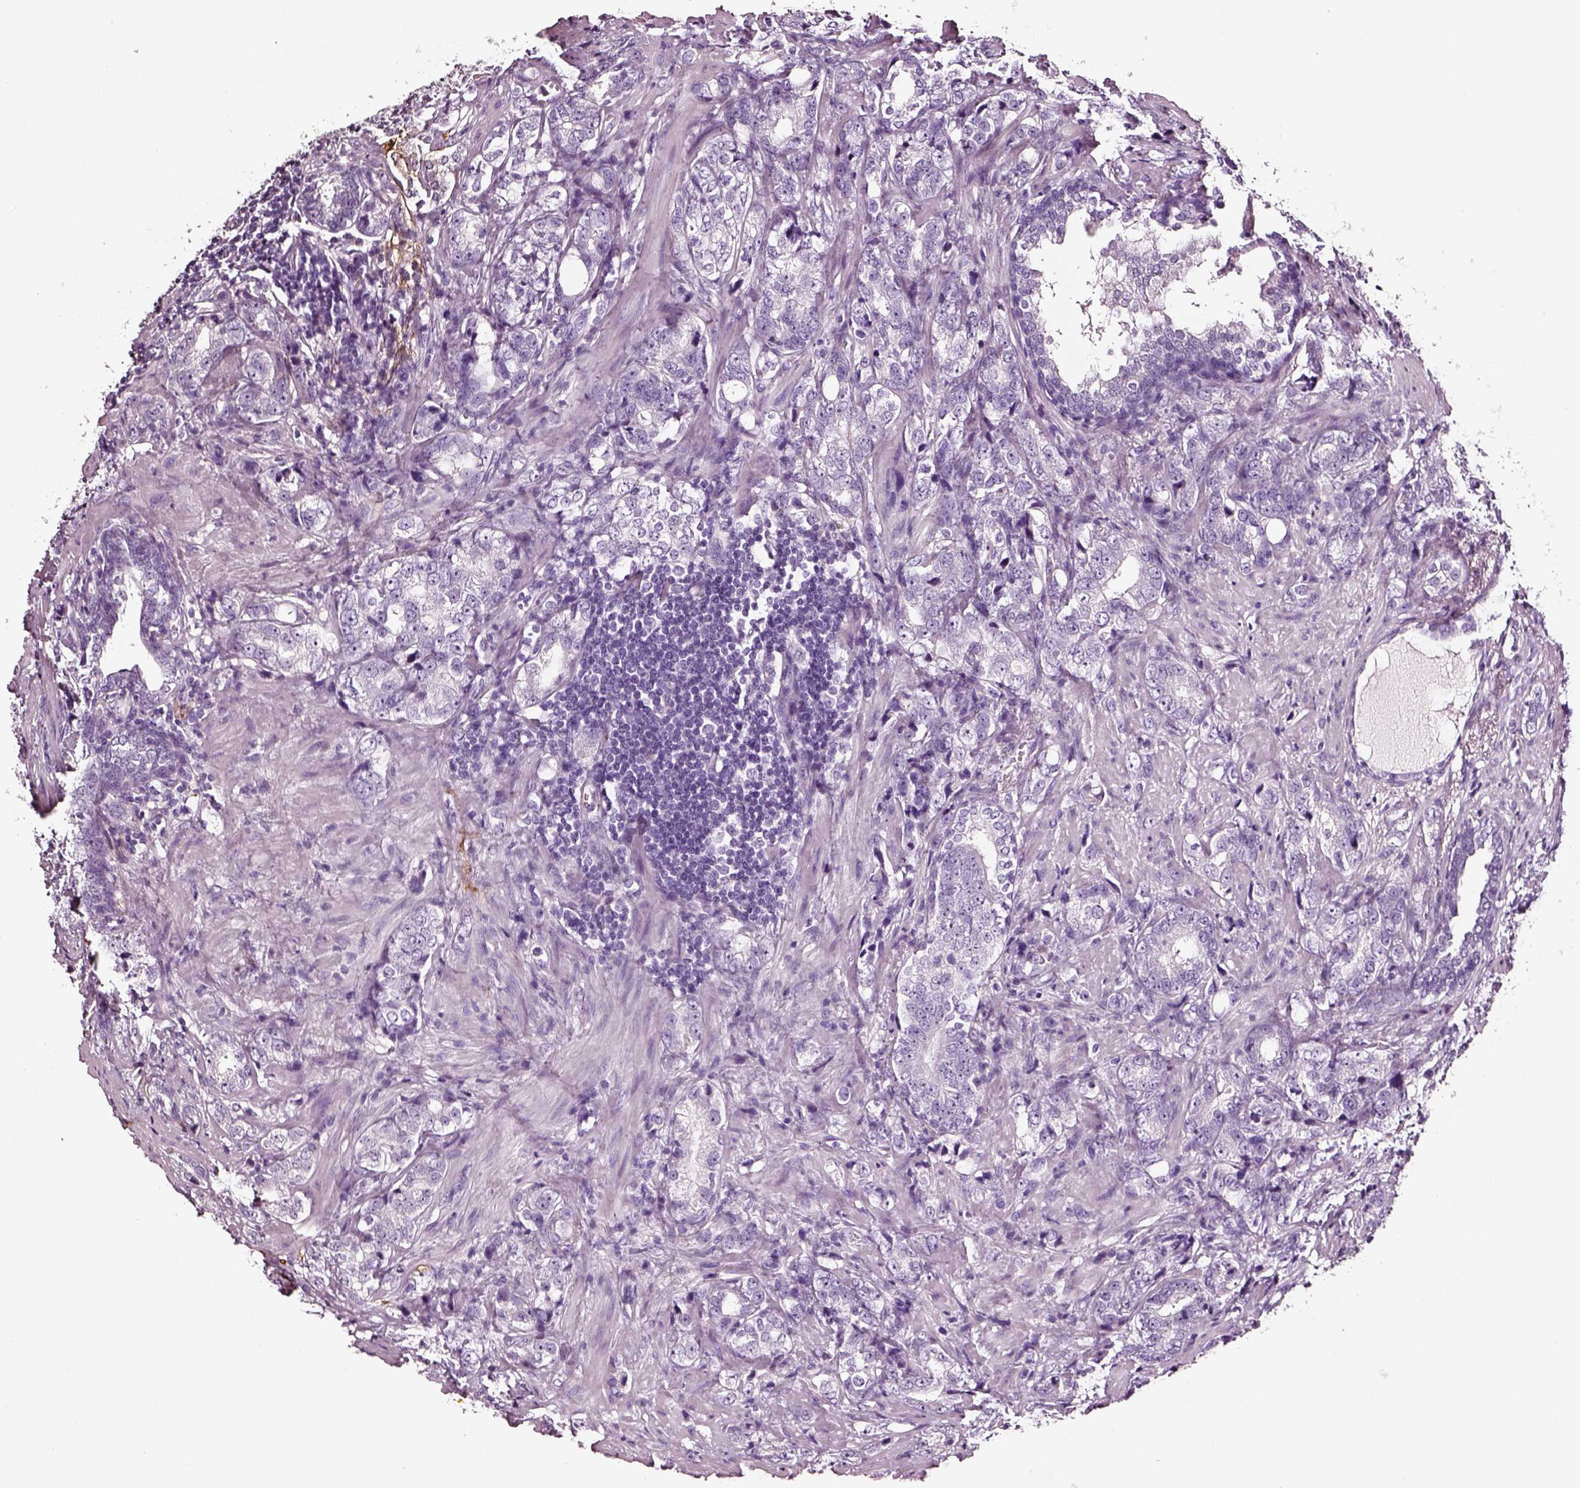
{"staining": {"intensity": "negative", "quantity": "none", "location": "none"}, "tissue": "prostate cancer", "cell_type": "Tumor cells", "image_type": "cancer", "snomed": [{"axis": "morphology", "description": "Adenocarcinoma, NOS"}, {"axis": "topography", "description": "Prostate and seminal vesicle, NOS"}], "caption": "Tumor cells are negative for brown protein staining in prostate cancer.", "gene": "DPEP1", "patient": {"sex": "male", "age": 63}}